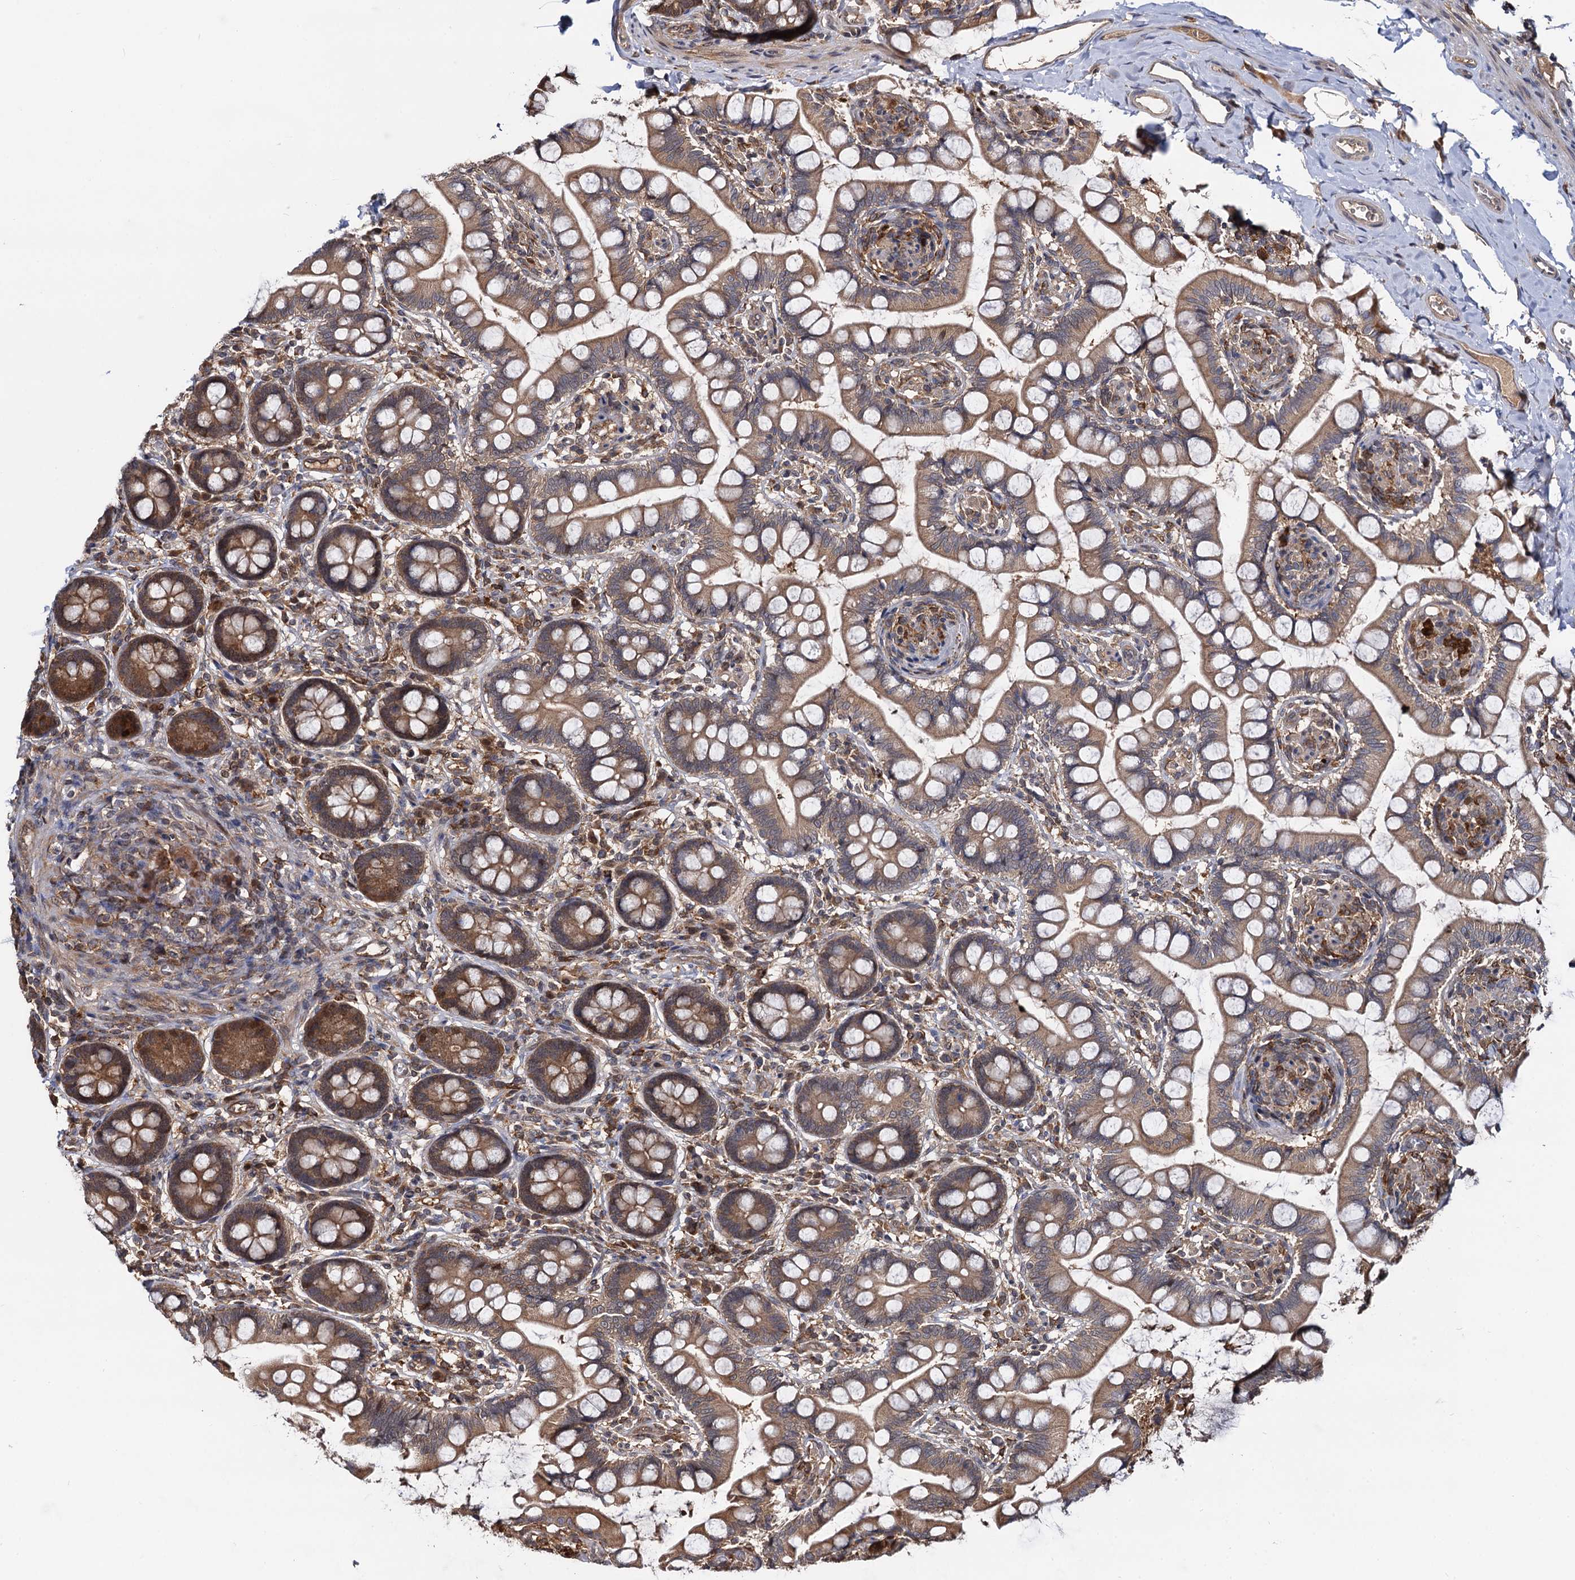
{"staining": {"intensity": "moderate", "quantity": ">75%", "location": "cytoplasmic/membranous"}, "tissue": "small intestine", "cell_type": "Glandular cells", "image_type": "normal", "snomed": [{"axis": "morphology", "description": "Normal tissue, NOS"}, {"axis": "topography", "description": "Small intestine"}], "caption": "A high-resolution image shows immunohistochemistry staining of unremarkable small intestine, which demonstrates moderate cytoplasmic/membranous staining in about >75% of glandular cells.", "gene": "SELENOP", "patient": {"sex": "male", "age": 52}}